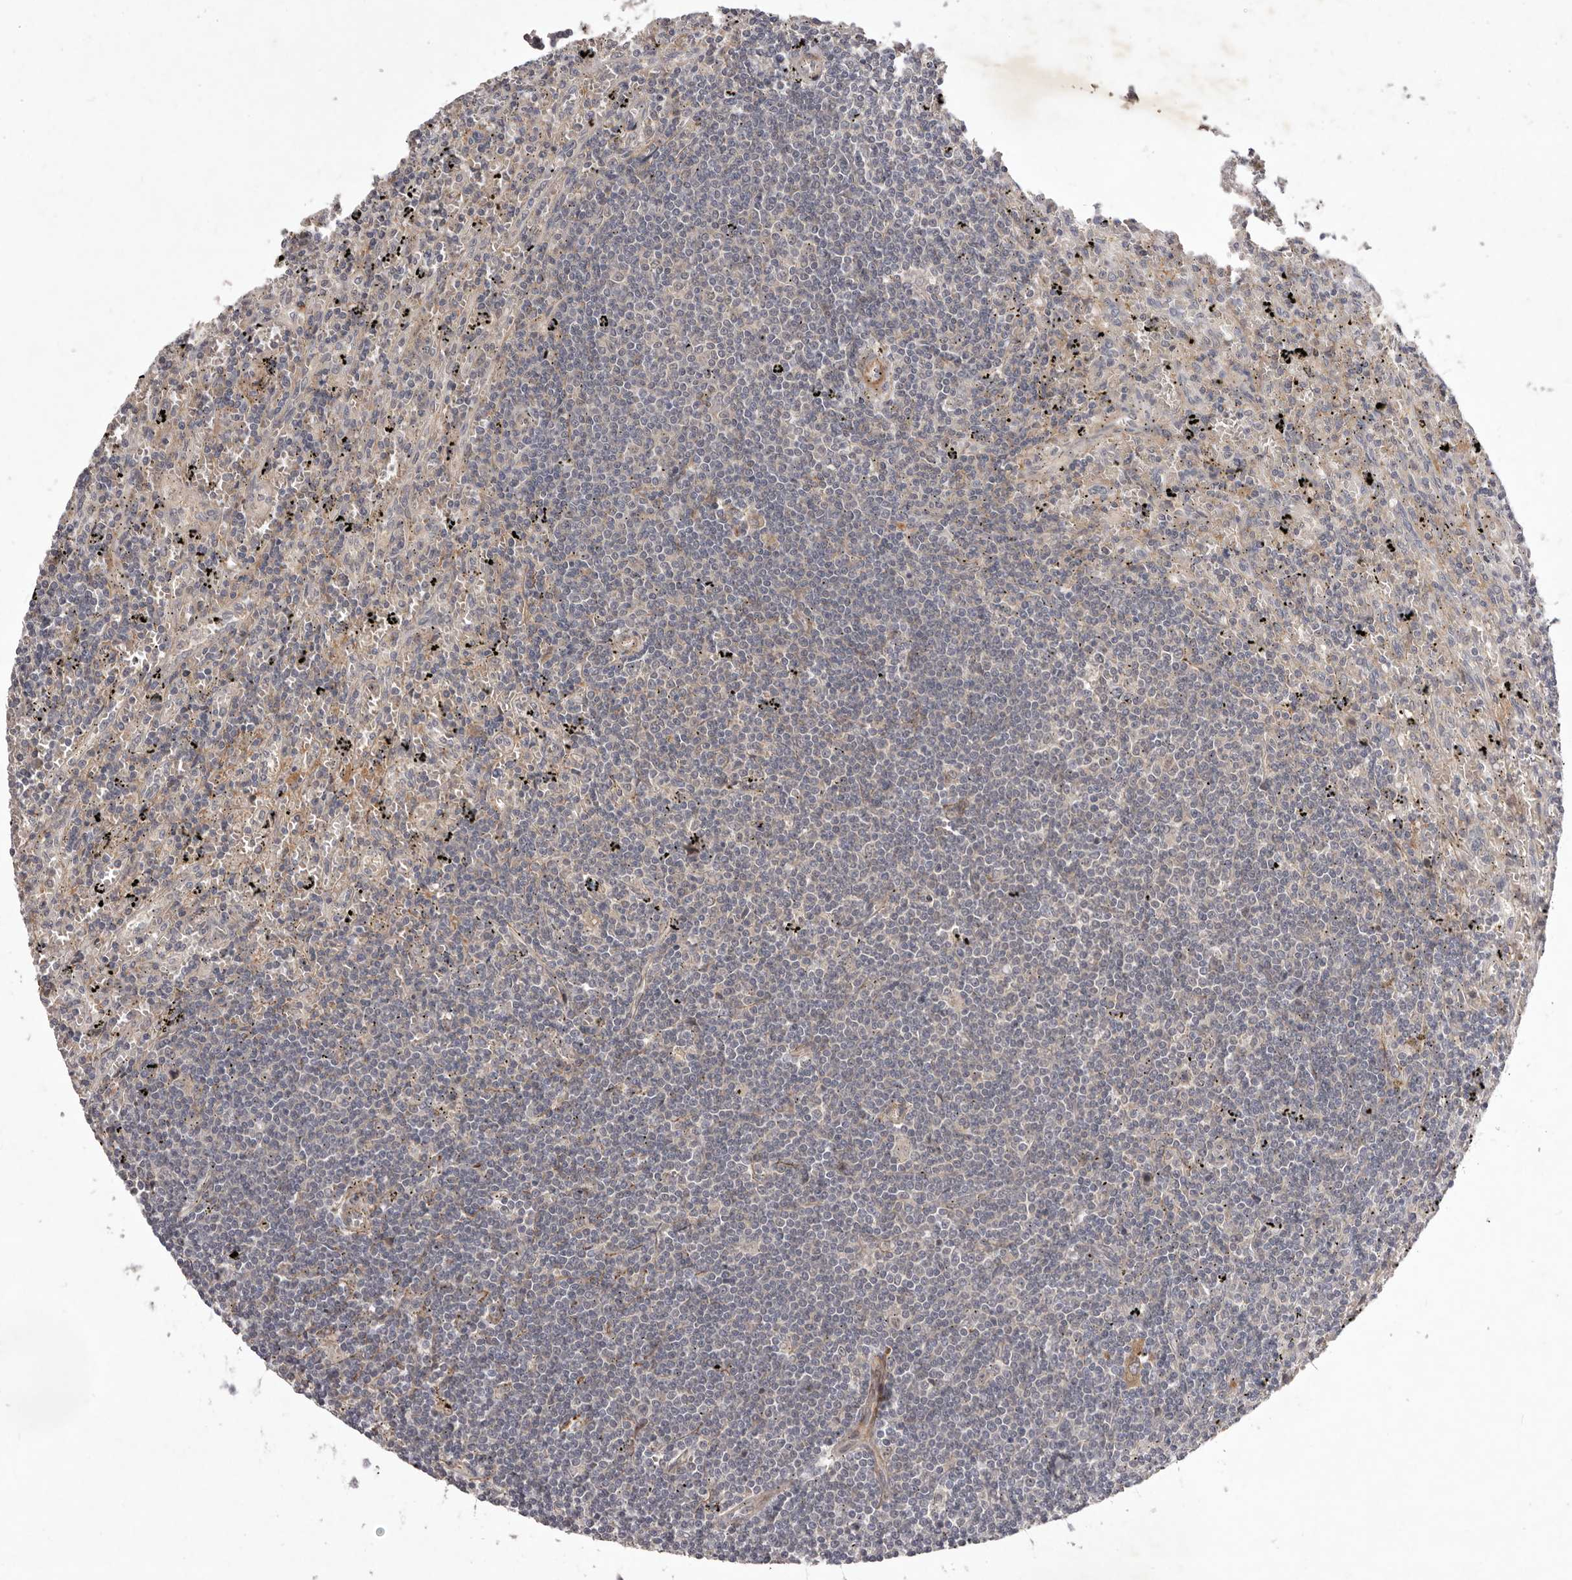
{"staining": {"intensity": "negative", "quantity": "none", "location": "none"}, "tissue": "lymphoma", "cell_type": "Tumor cells", "image_type": "cancer", "snomed": [{"axis": "morphology", "description": "Malignant lymphoma, non-Hodgkin's type, Low grade"}, {"axis": "topography", "description": "Spleen"}], "caption": "An immunohistochemistry (IHC) image of lymphoma is shown. There is no staining in tumor cells of lymphoma. (IHC, brightfield microscopy, high magnification).", "gene": "HBS1L", "patient": {"sex": "male", "age": 76}}